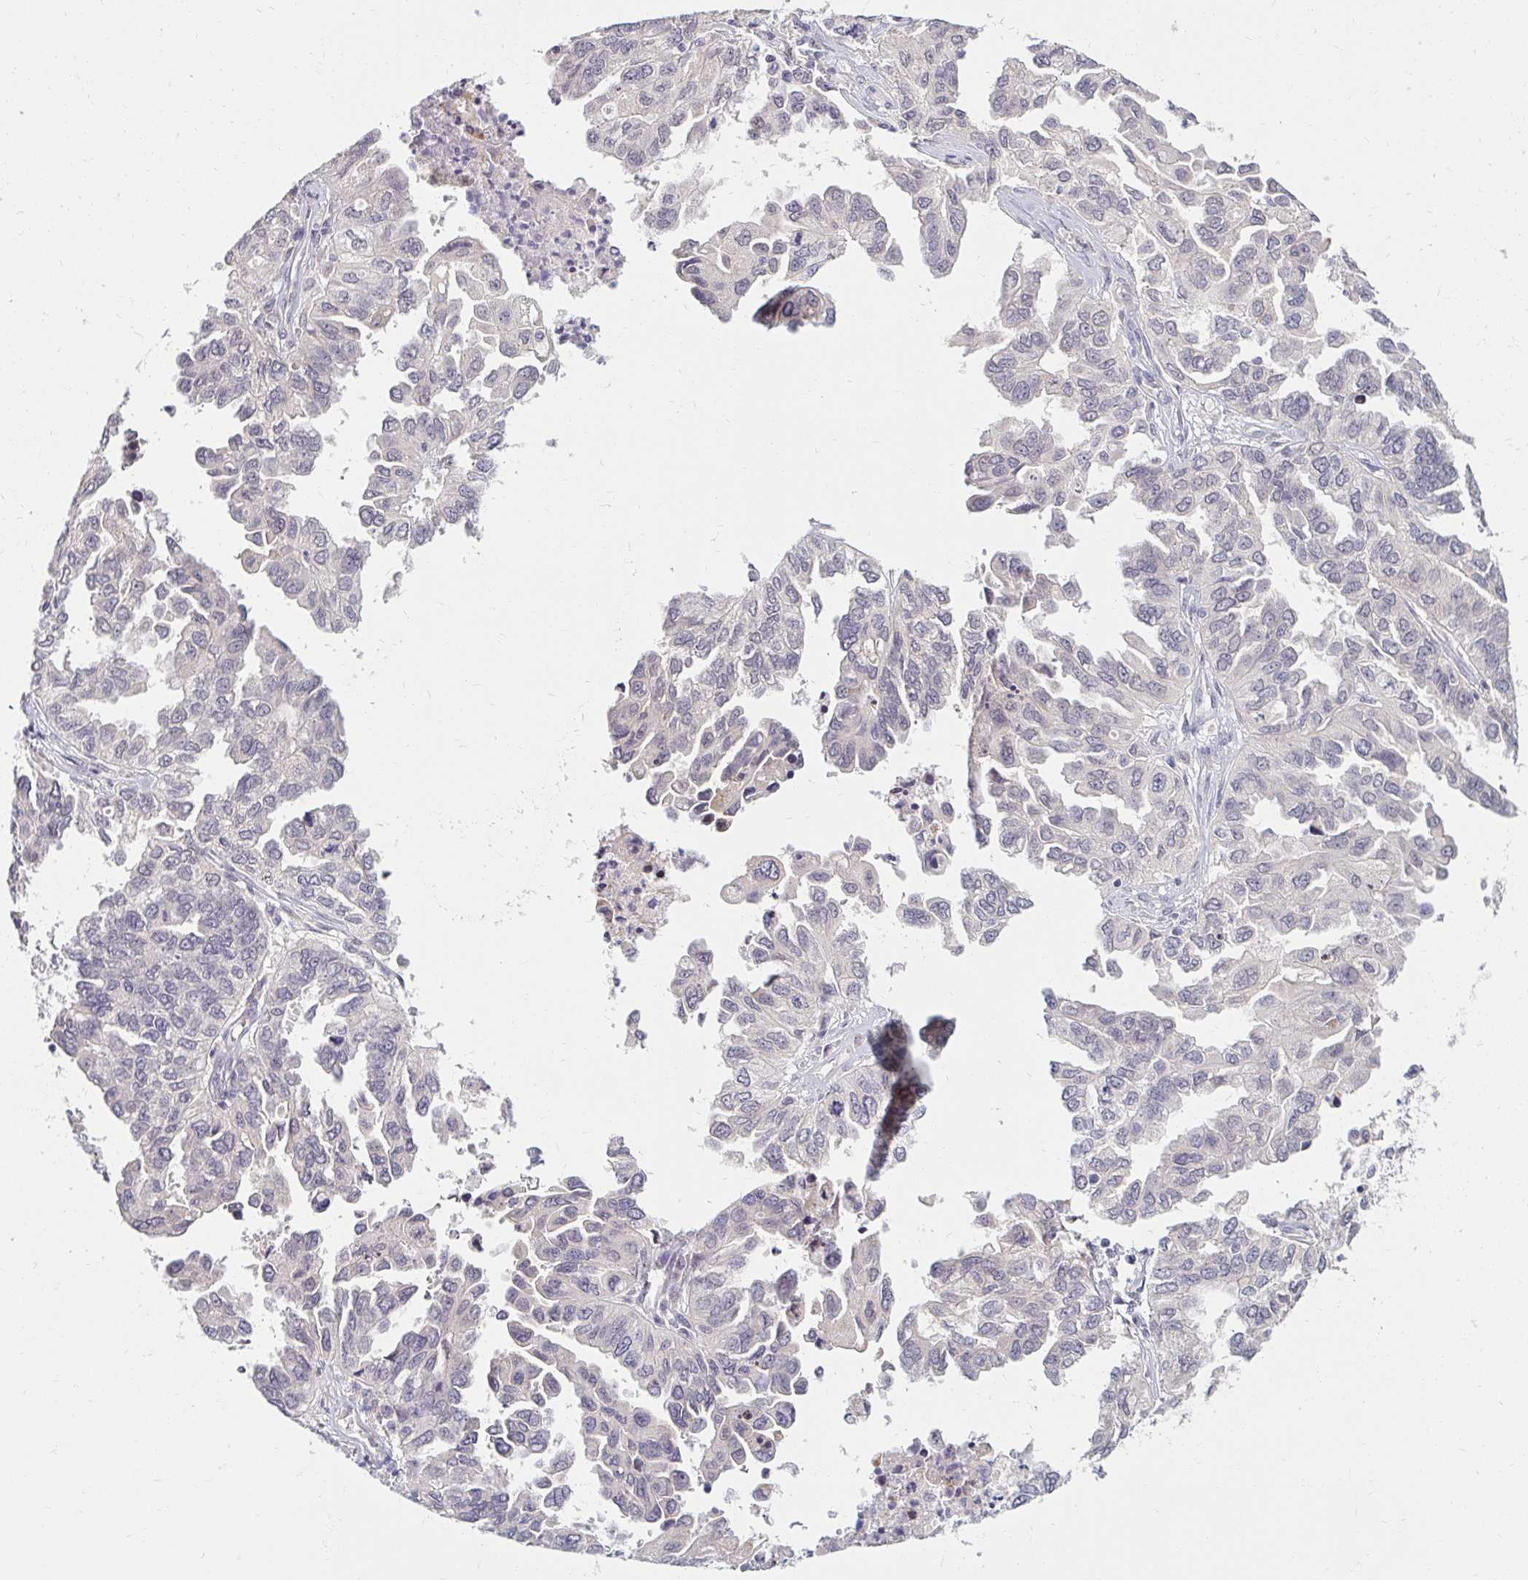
{"staining": {"intensity": "negative", "quantity": "none", "location": "none"}, "tissue": "ovarian cancer", "cell_type": "Tumor cells", "image_type": "cancer", "snomed": [{"axis": "morphology", "description": "Cystadenocarcinoma, serous, NOS"}, {"axis": "topography", "description": "Ovary"}], "caption": "Immunohistochemistry micrograph of neoplastic tissue: ovarian serous cystadenocarcinoma stained with DAB displays no significant protein positivity in tumor cells. The staining was performed using DAB (3,3'-diaminobenzidine) to visualize the protein expression in brown, while the nuclei were stained in blue with hematoxylin (Magnification: 20x).", "gene": "DDN", "patient": {"sex": "female", "age": 53}}